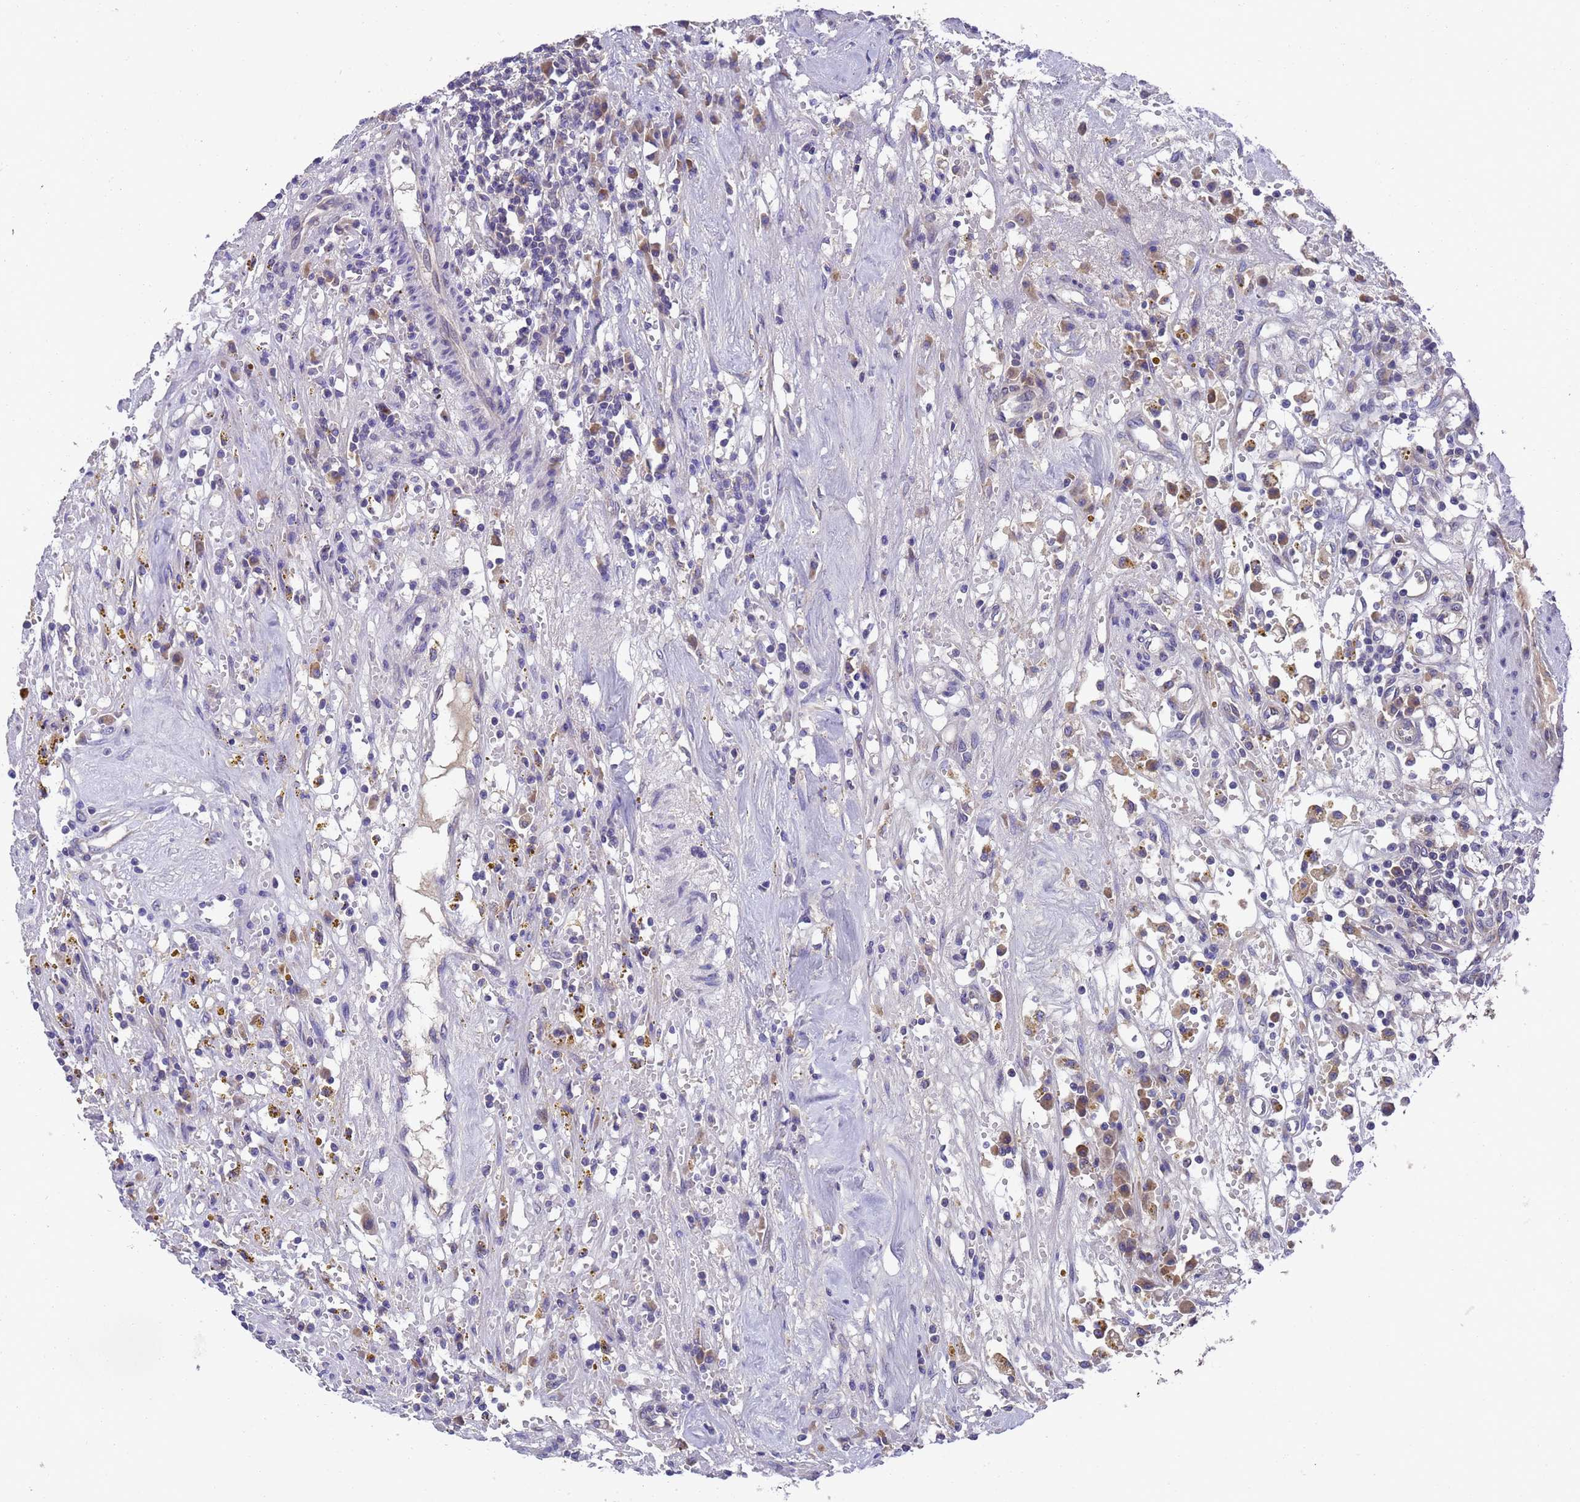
{"staining": {"intensity": "negative", "quantity": "none", "location": "none"}, "tissue": "renal cancer", "cell_type": "Tumor cells", "image_type": "cancer", "snomed": [{"axis": "morphology", "description": "Adenocarcinoma, NOS"}, {"axis": "topography", "description": "Kidney"}], "caption": "Tumor cells are negative for brown protein staining in renal cancer.", "gene": "DCAF12L2", "patient": {"sex": "male", "age": 56}}